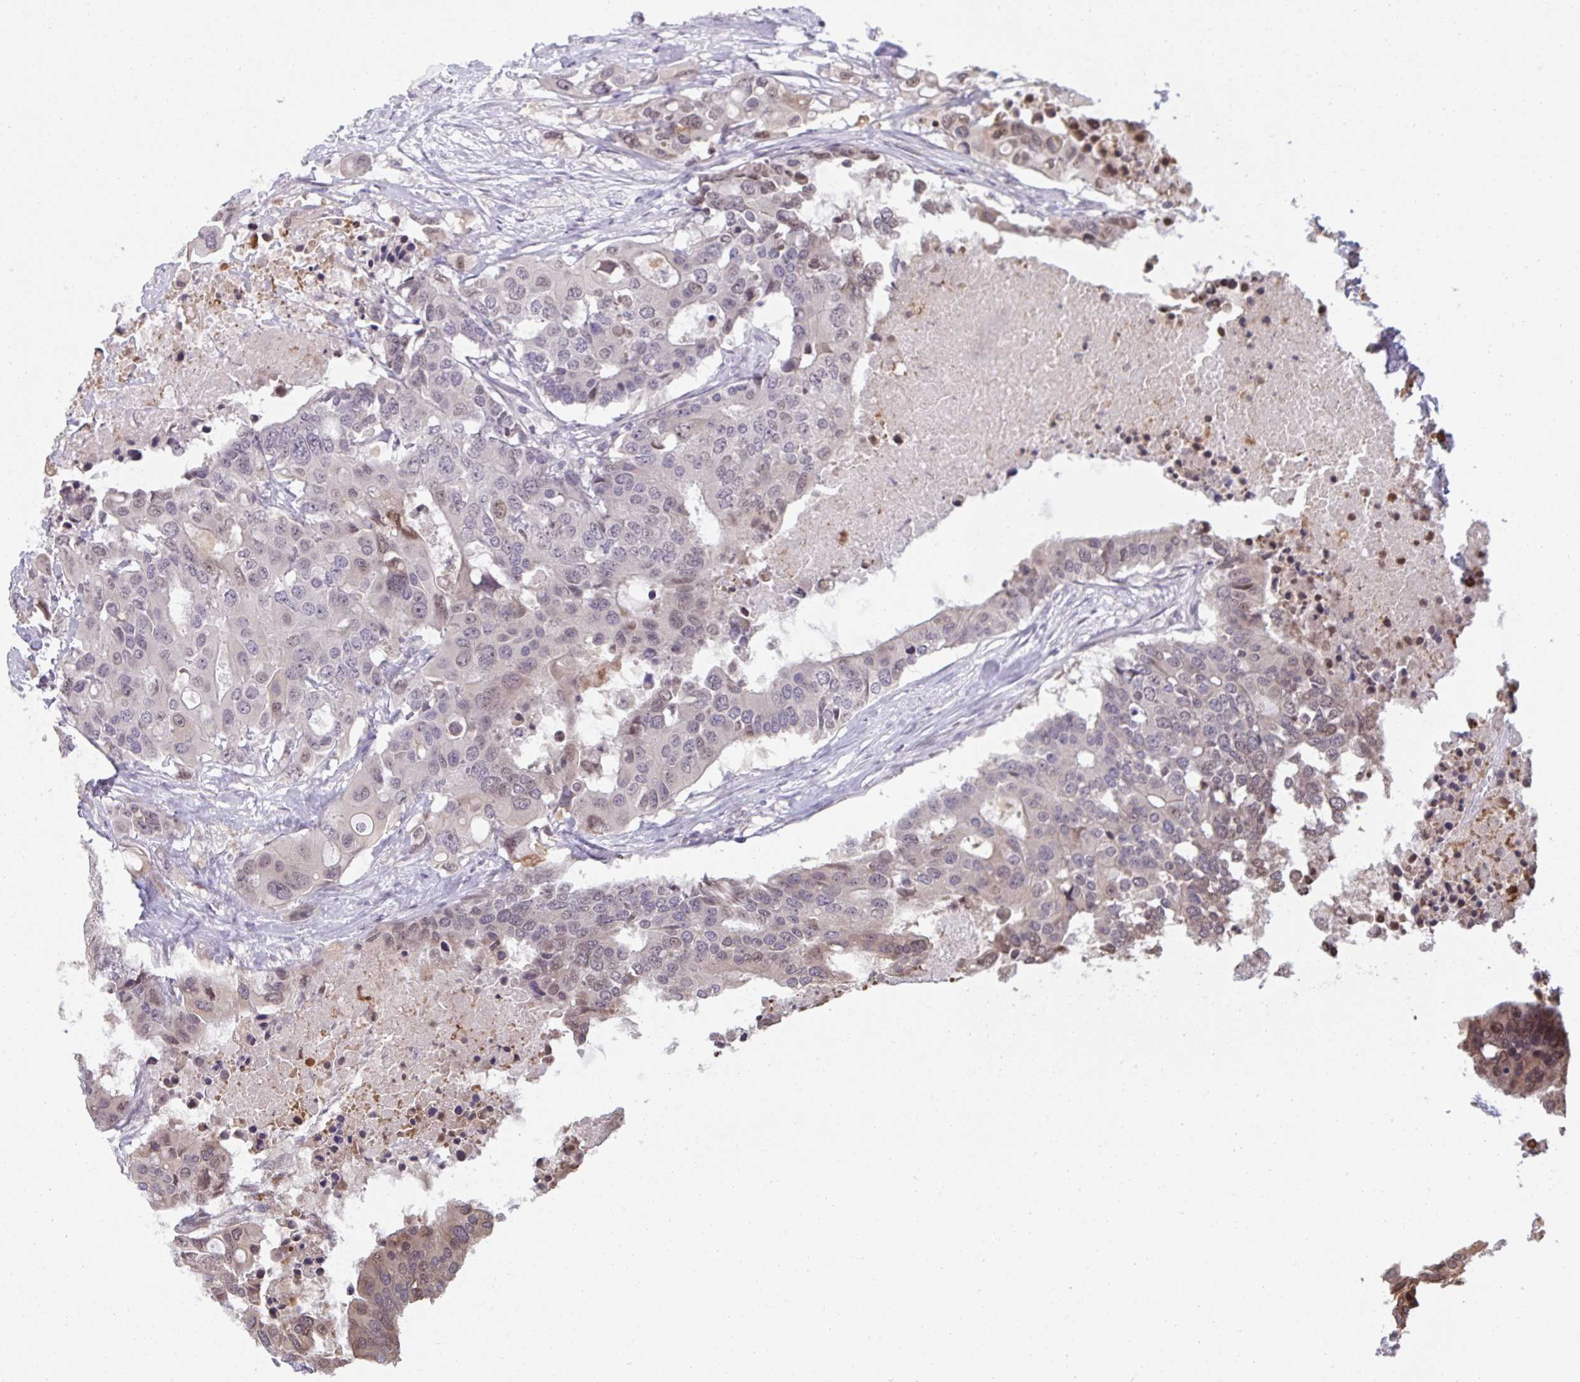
{"staining": {"intensity": "moderate", "quantity": "25%-75%", "location": "nuclear"}, "tissue": "colorectal cancer", "cell_type": "Tumor cells", "image_type": "cancer", "snomed": [{"axis": "morphology", "description": "Adenocarcinoma, NOS"}, {"axis": "topography", "description": "Colon"}], "caption": "There is medium levels of moderate nuclear expression in tumor cells of colorectal cancer, as demonstrated by immunohistochemical staining (brown color).", "gene": "UXT", "patient": {"sex": "male", "age": 77}}